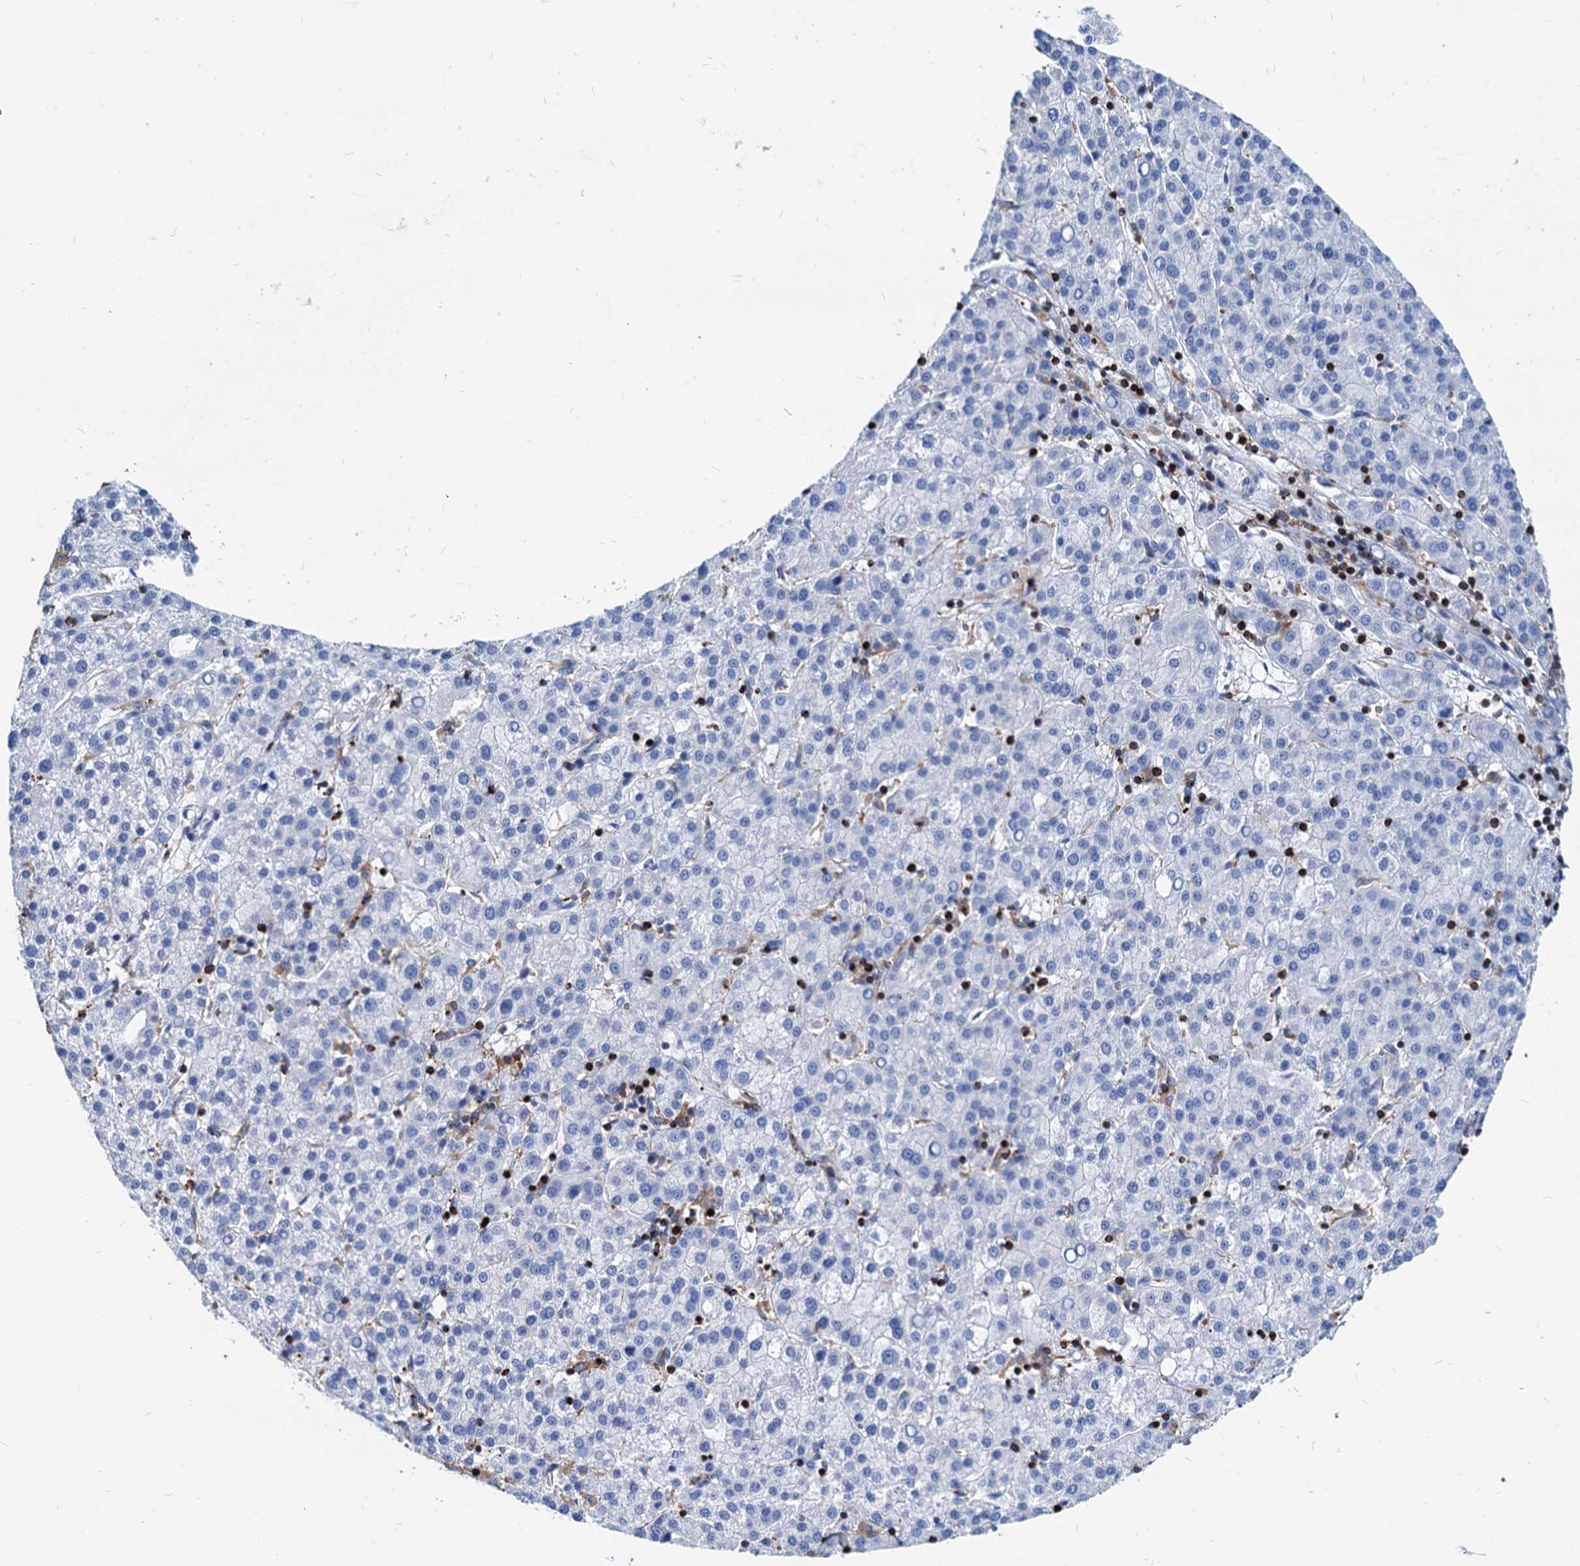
{"staining": {"intensity": "negative", "quantity": "none", "location": "none"}, "tissue": "liver cancer", "cell_type": "Tumor cells", "image_type": "cancer", "snomed": [{"axis": "morphology", "description": "Carcinoma, Hepatocellular, NOS"}, {"axis": "topography", "description": "Liver"}], "caption": "Hepatocellular carcinoma (liver) was stained to show a protein in brown. There is no significant positivity in tumor cells.", "gene": "LCP2", "patient": {"sex": "female", "age": 58}}